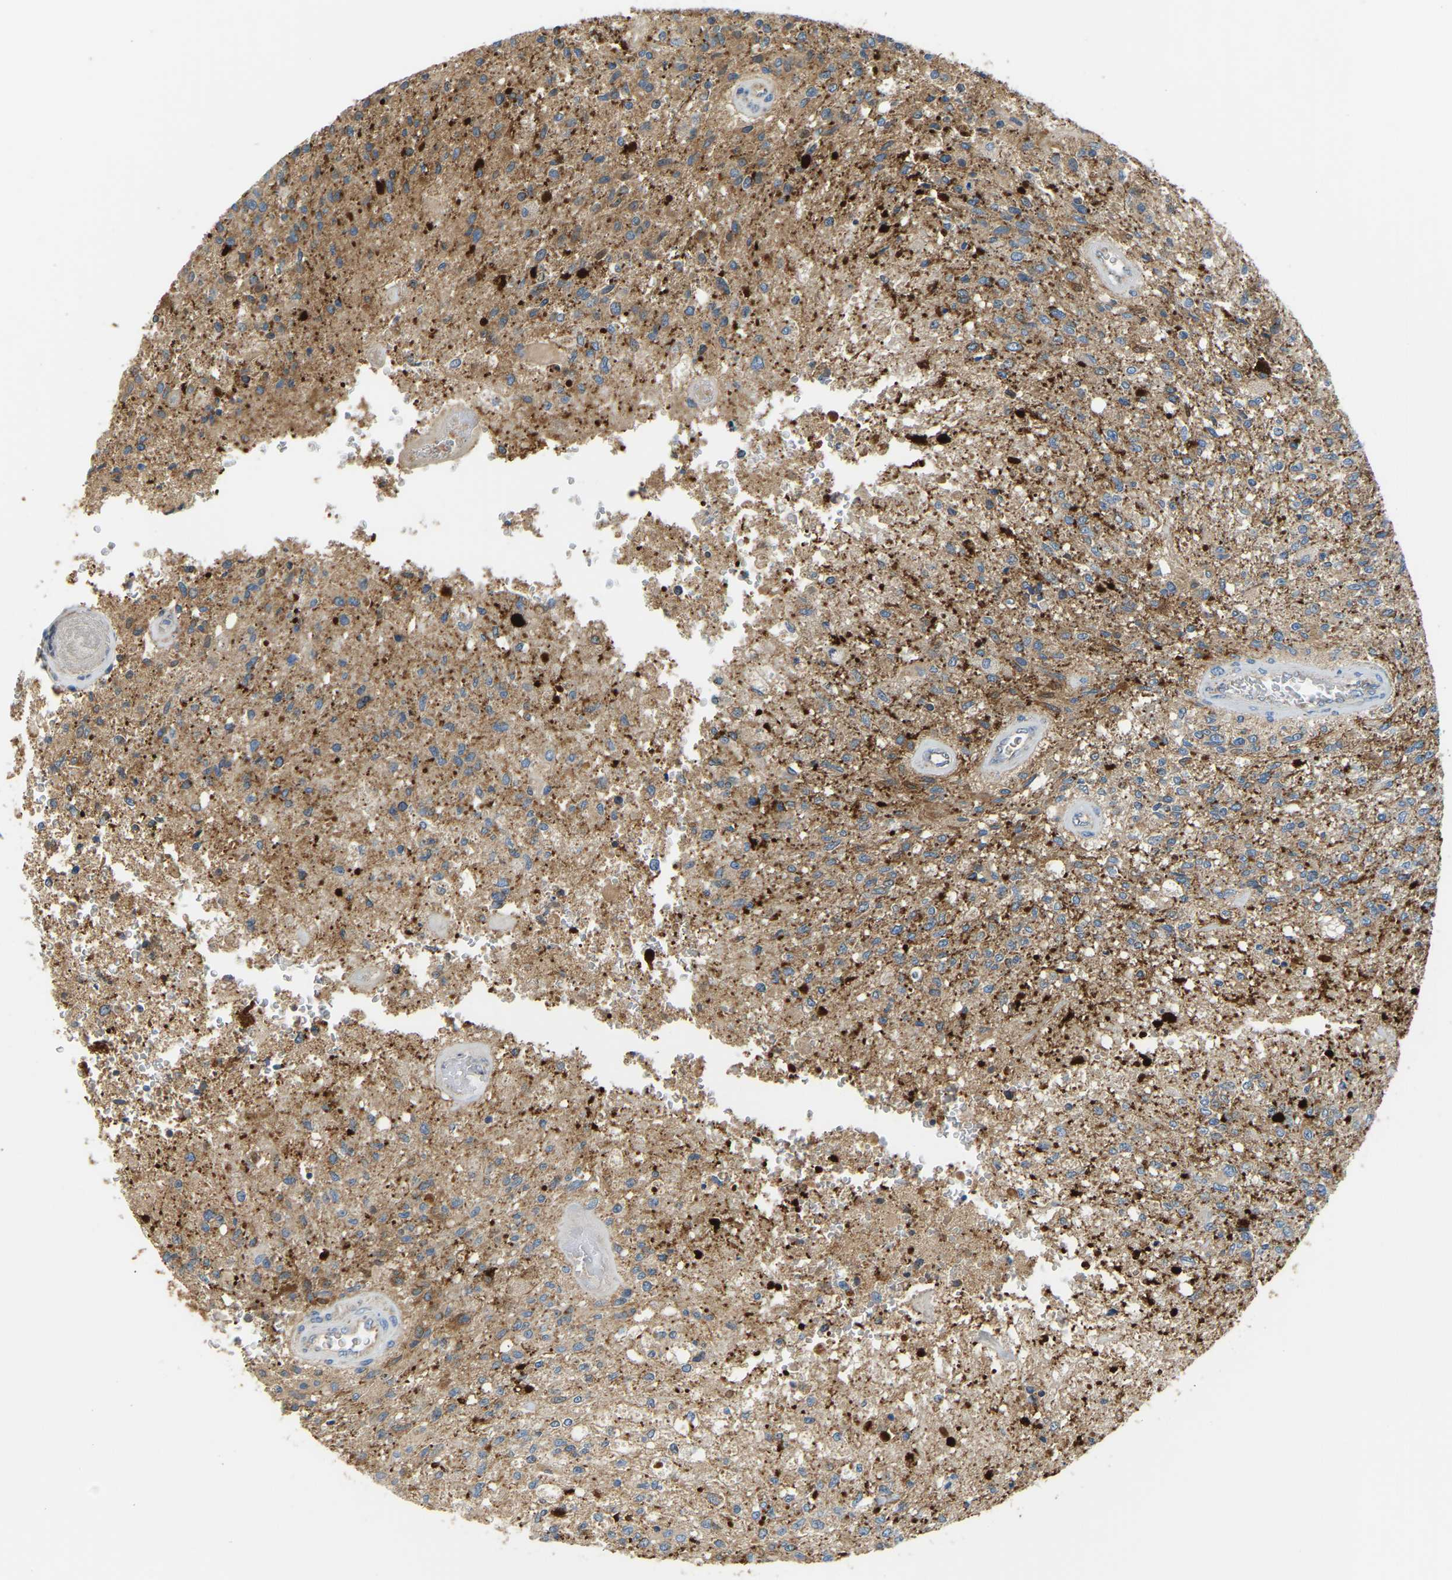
{"staining": {"intensity": "moderate", "quantity": "25%-75%", "location": "cytoplasmic/membranous"}, "tissue": "glioma", "cell_type": "Tumor cells", "image_type": "cancer", "snomed": [{"axis": "morphology", "description": "Normal tissue, NOS"}, {"axis": "morphology", "description": "Glioma, malignant, High grade"}, {"axis": "topography", "description": "Cerebral cortex"}], "caption": "Malignant glioma (high-grade) stained for a protein reveals moderate cytoplasmic/membranous positivity in tumor cells. (DAB (3,3'-diaminobenzidine) IHC, brown staining for protein, blue staining for nuclei).", "gene": "GDA", "patient": {"sex": "male", "age": 77}}